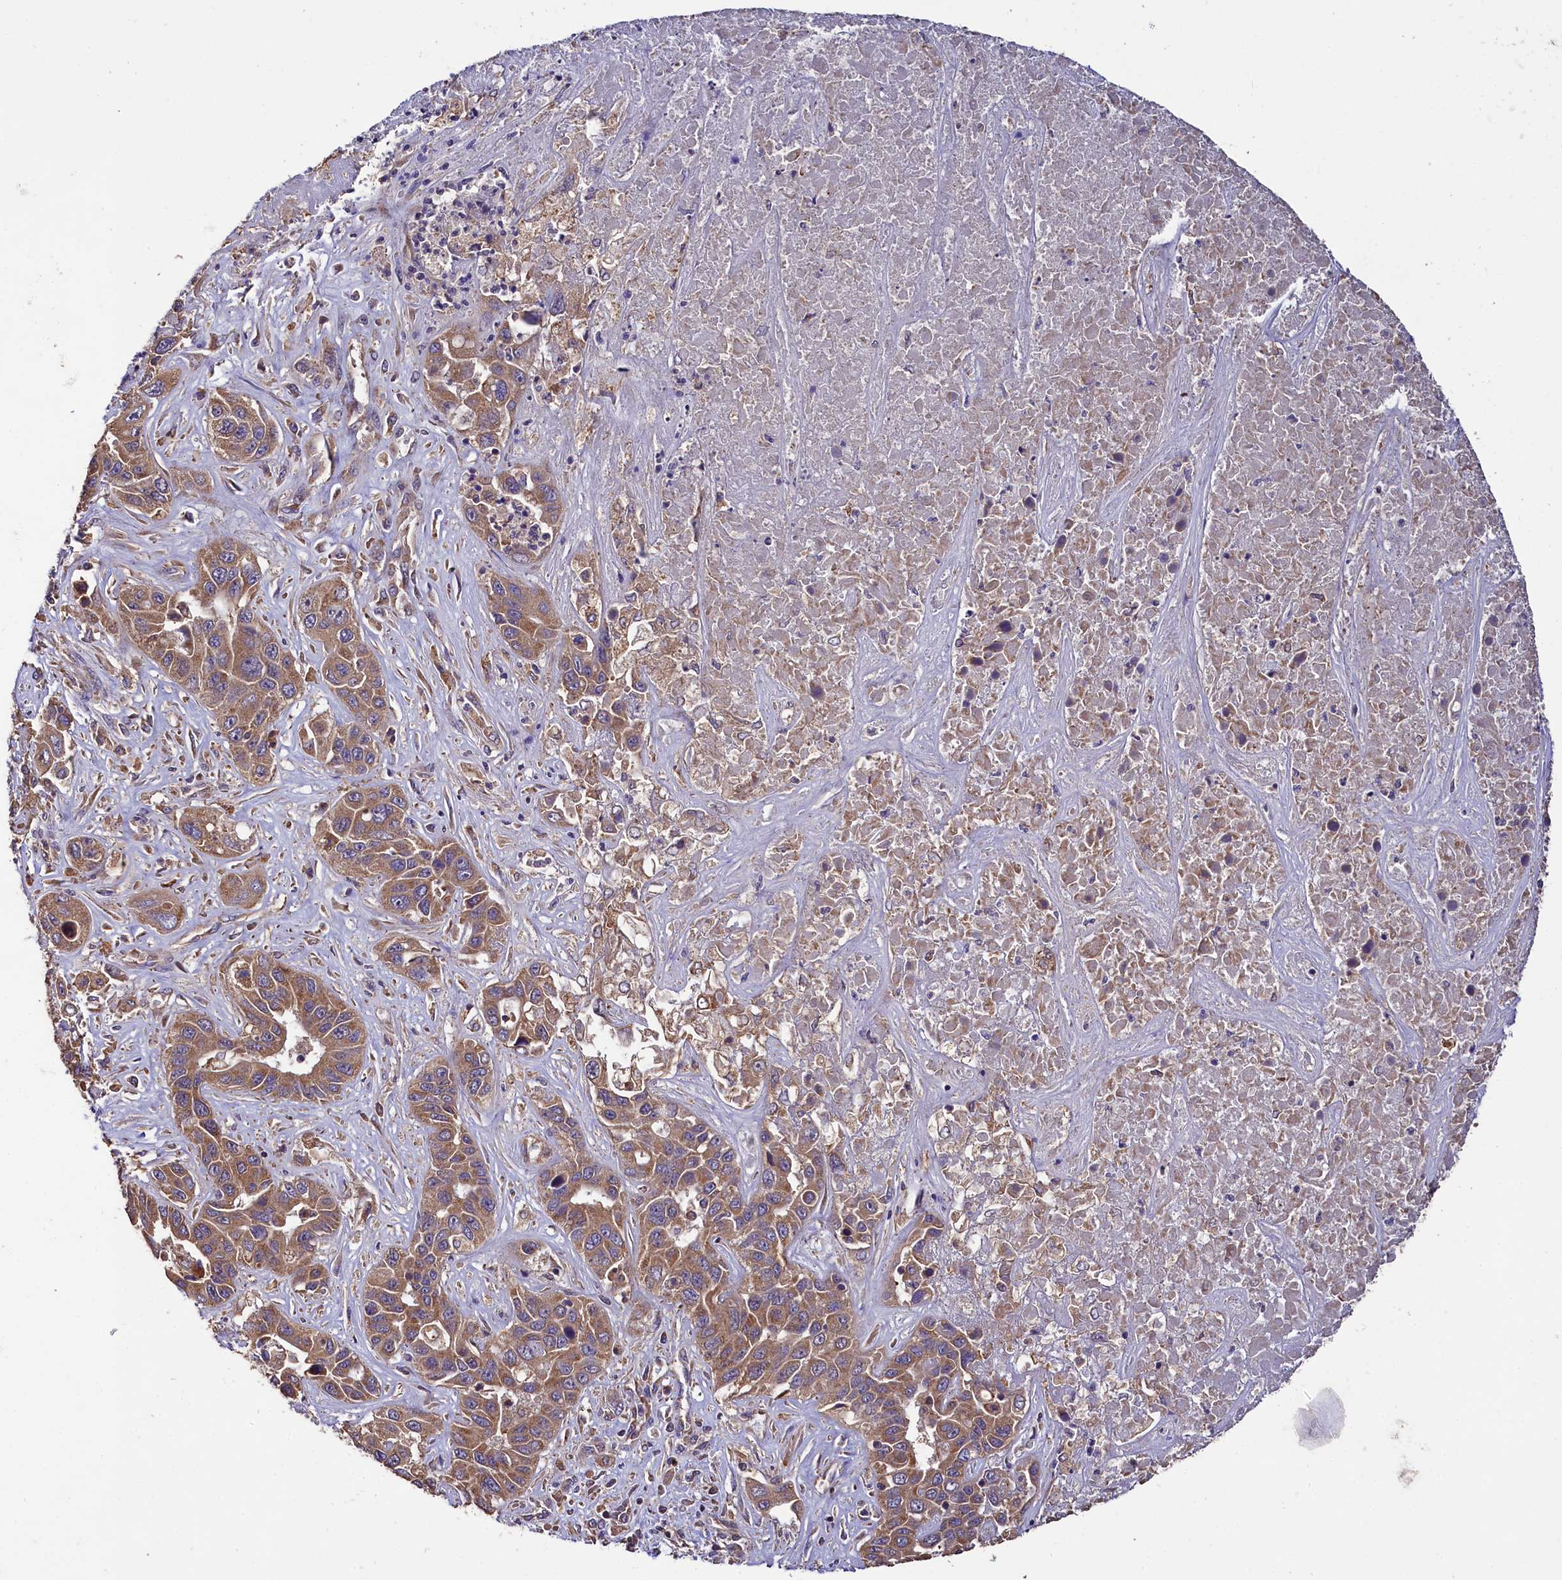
{"staining": {"intensity": "moderate", "quantity": ">75%", "location": "cytoplasmic/membranous"}, "tissue": "liver cancer", "cell_type": "Tumor cells", "image_type": "cancer", "snomed": [{"axis": "morphology", "description": "Cholangiocarcinoma"}, {"axis": "topography", "description": "Liver"}], "caption": "Liver cholangiocarcinoma stained with DAB (3,3'-diaminobenzidine) immunohistochemistry exhibits medium levels of moderate cytoplasmic/membranous staining in approximately >75% of tumor cells.", "gene": "ENKD1", "patient": {"sex": "female", "age": 52}}